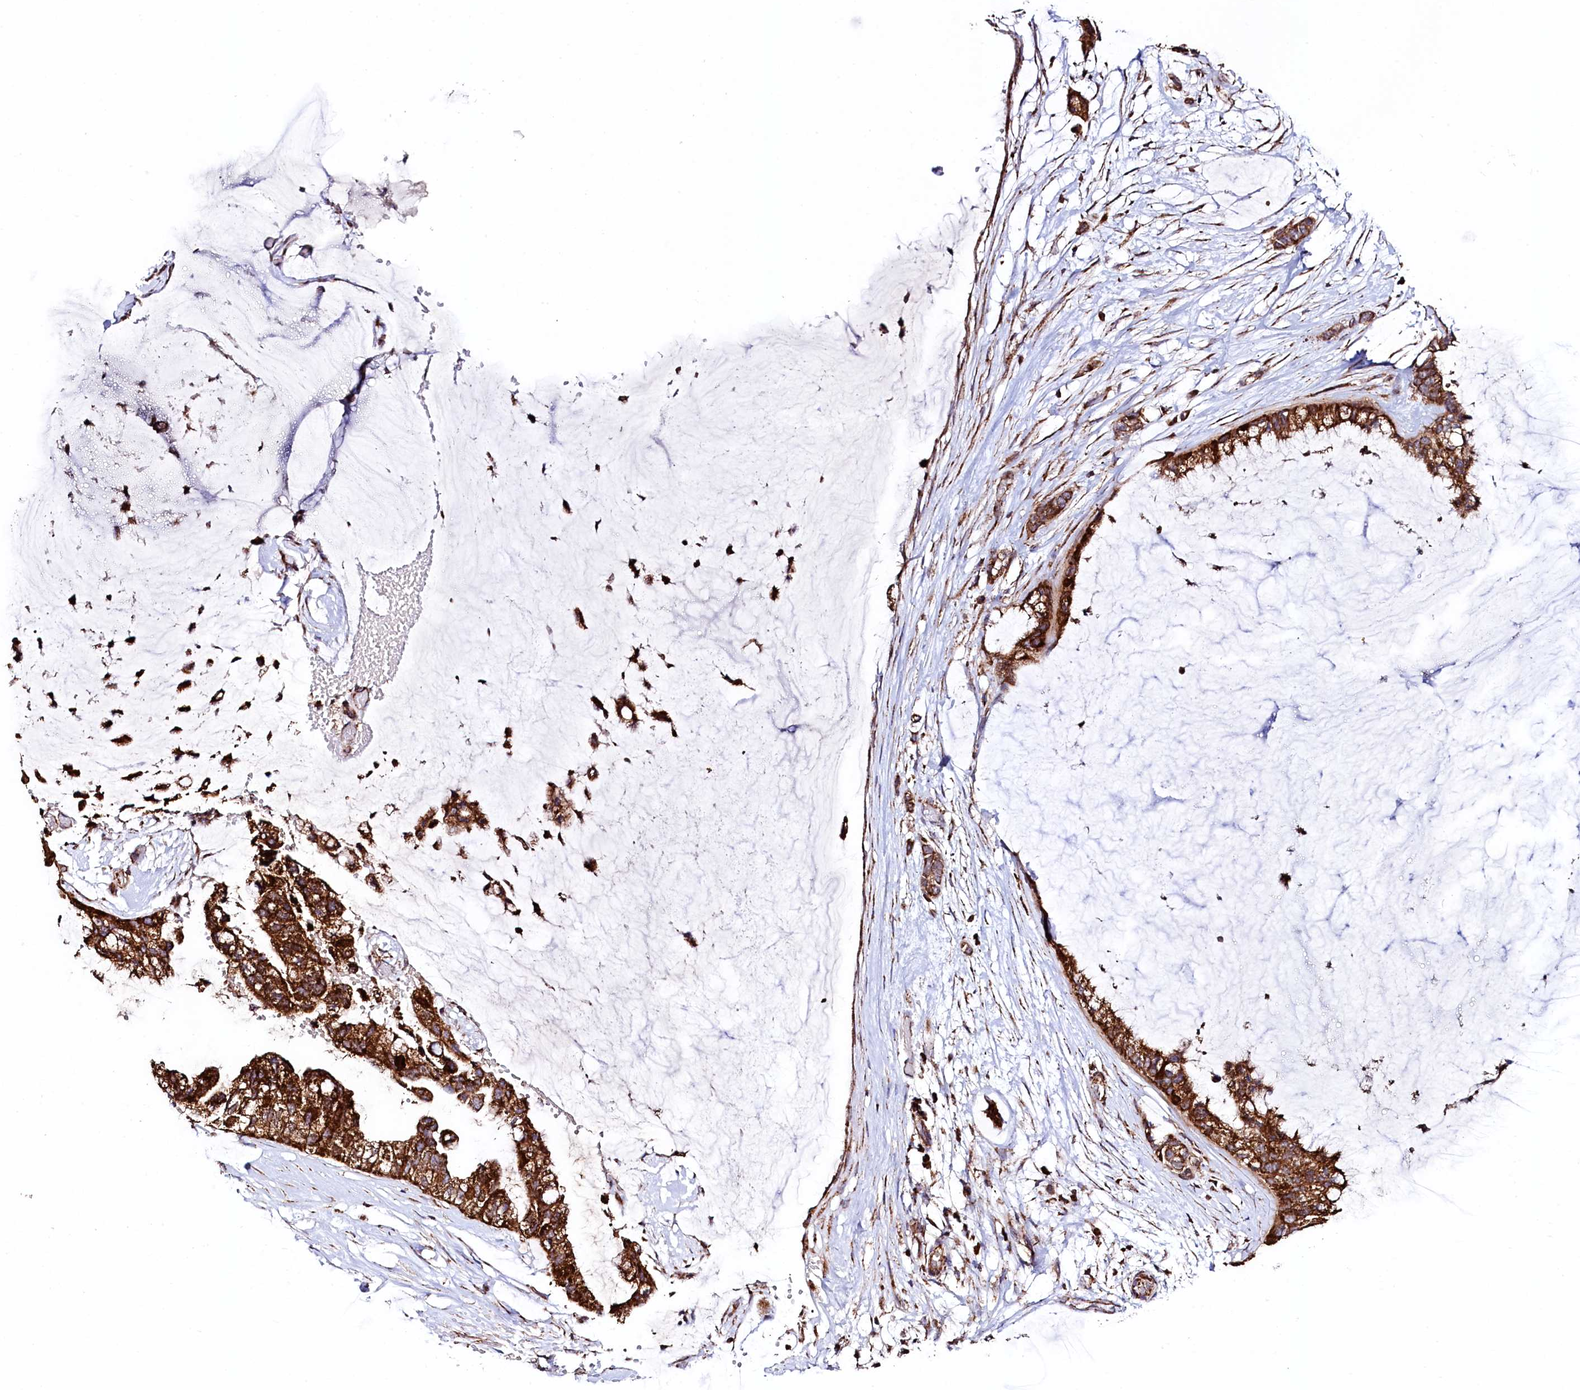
{"staining": {"intensity": "strong", "quantity": ">75%", "location": "cytoplasmic/membranous"}, "tissue": "ovarian cancer", "cell_type": "Tumor cells", "image_type": "cancer", "snomed": [{"axis": "morphology", "description": "Cystadenocarcinoma, mucinous, NOS"}, {"axis": "topography", "description": "Ovary"}], "caption": "An image of ovarian cancer (mucinous cystadenocarcinoma) stained for a protein displays strong cytoplasmic/membranous brown staining in tumor cells.", "gene": "CLYBL", "patient": {"sex": "female", "age": 39}}